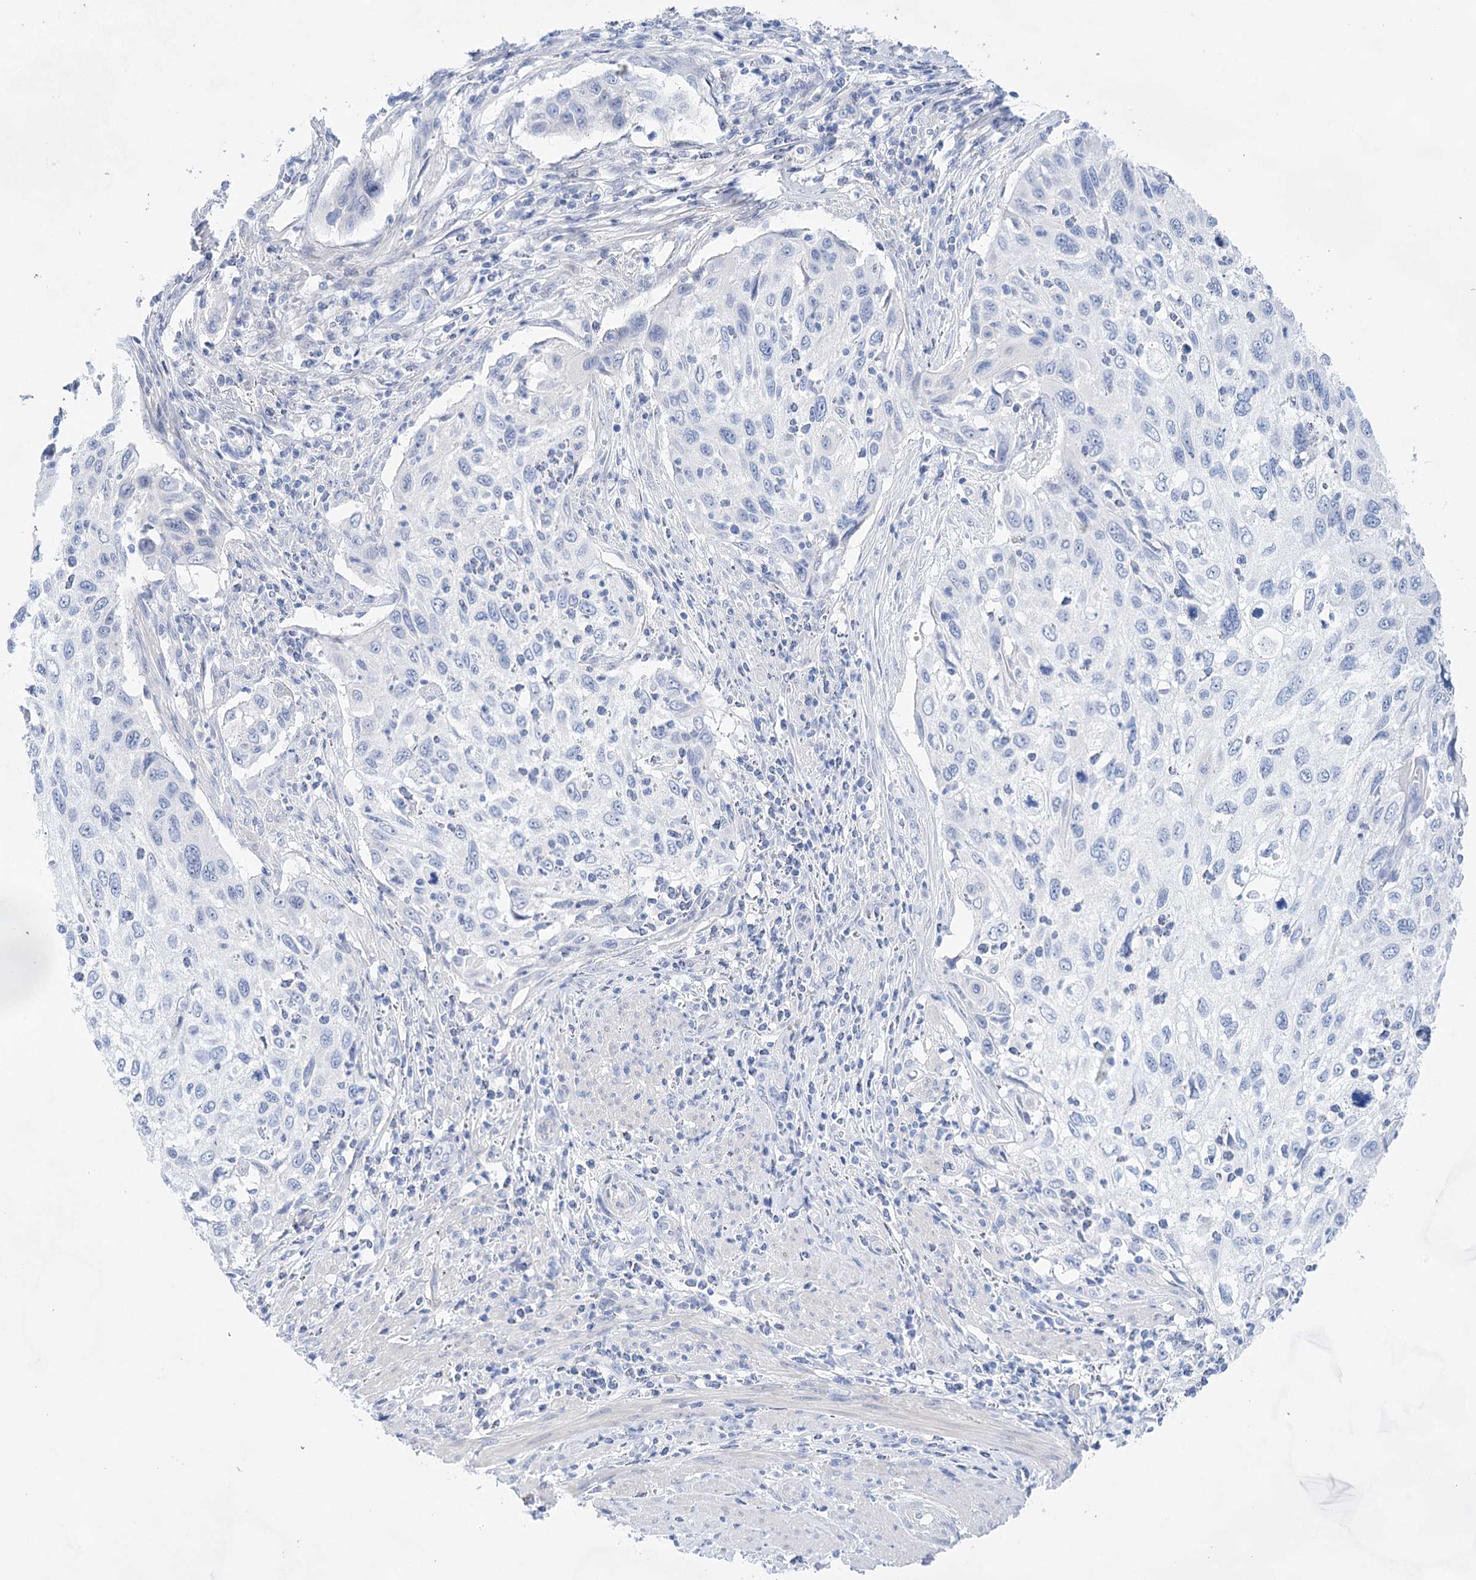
{"staining": {"intensity": "negative", "quantity": "none", "location": "none"}, "tissue": "cervical cancer", "cell_type": "Tumor cells", "image_type": "cancer", "snomed": [{"axis": "morphology", "description": "Squamous cell carcinoma, NOS"}, {"axis": "topography", "description": "Cervix"}], "caption": "Histopathology image shows no significant protein expression in tumor cells of cervical cancer.", "gene": "LALBA", "patient": {"sex": "female", "age": 70}}